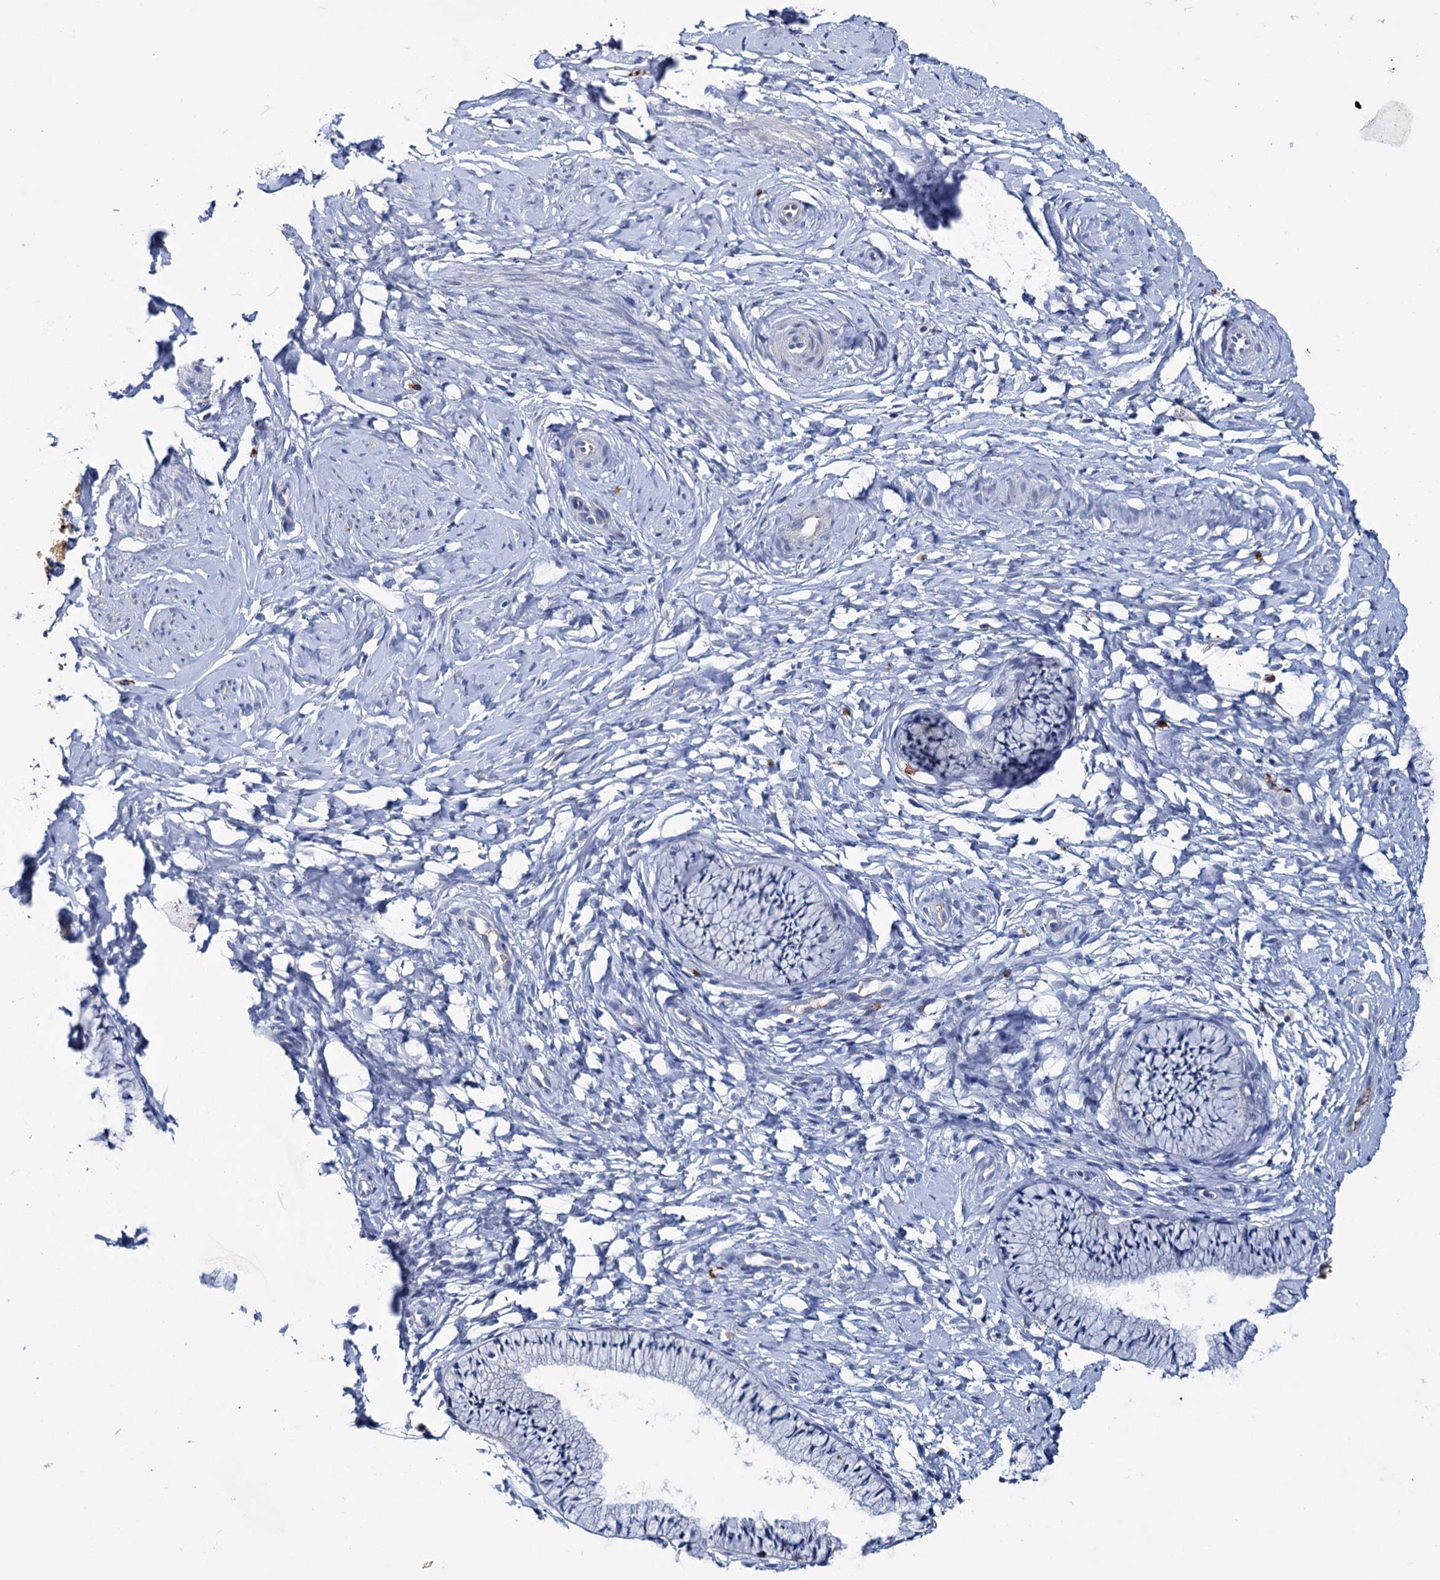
{"staining": {"intensity": "negative", "quantity": "none", "location": "none"}, "tissue": "cervix", "cell_type": "Glandular cells", "image_type": "normal", "snomed": [{"axis": "morphology", "description": "Normal tissue, NOS"}, {"axis": "topography", "description": "Cervix"}], "caption": "IHC of benign cervix exhibits no staining in glandular cells. Nuclei are stained in blue.", "gene": "FAM111B", "patient": {"sex": "female", "age": 33}}